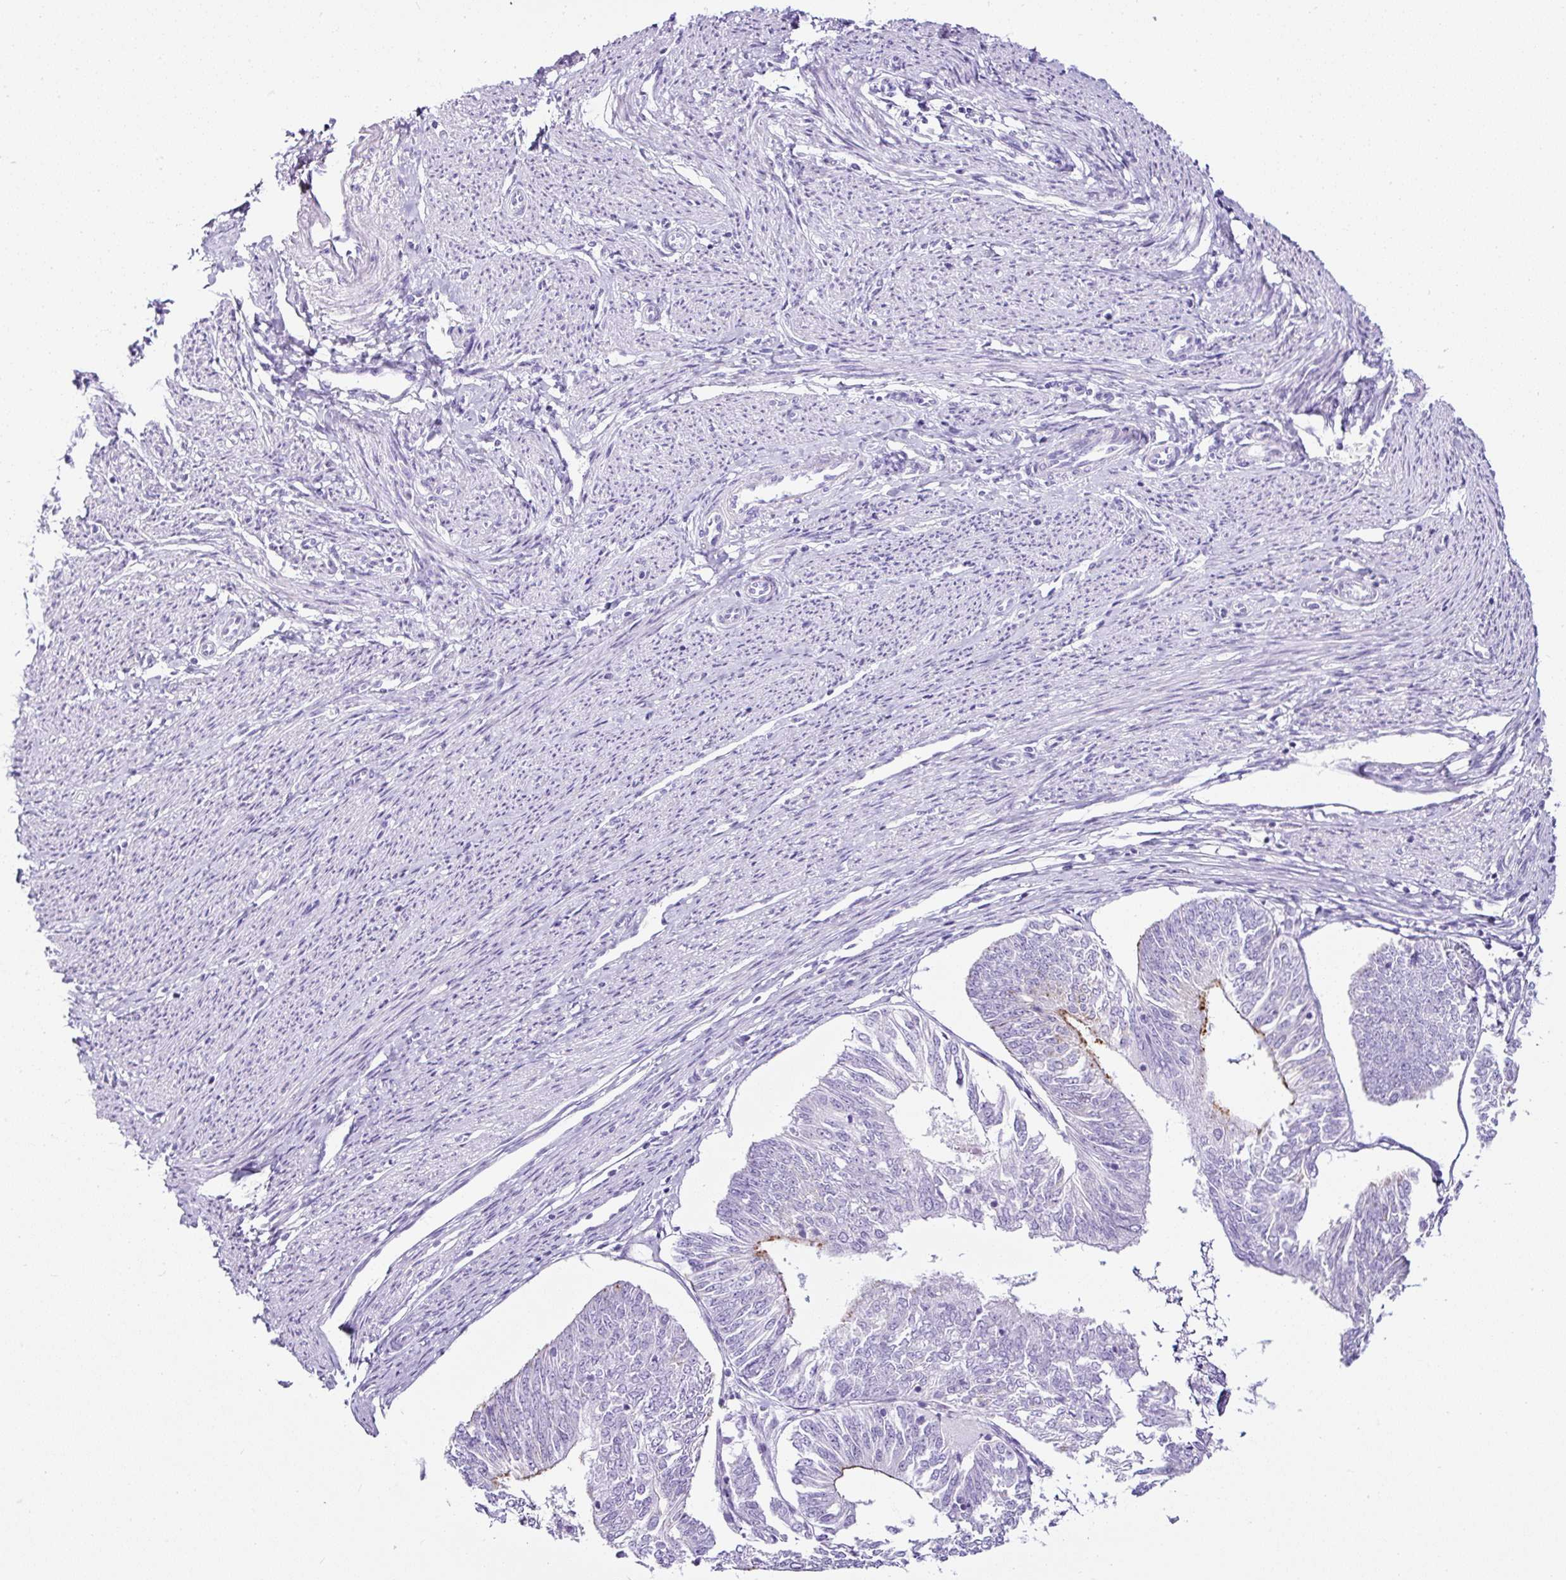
{"staining": {"intensity": "negative", "quantity": "none", "location": "none"}, "tissue": "endometrial cancer", "cell_type": "Tumor cells", "image_type": "cancer", "snomed": [{"axis": "morphology", "description": "Adenocarcinoma, NOS"}, {"axis": "topography", "description": "Endometrium"}], "caption": "This photomicrograph is of endometrial cancer (adenocarcinoma) stained with immunohistochemistry to label a protein in brown with the nuclei are counter-stained blue. There is no expression in tumor cells. (DAB immunohistochemistry with hematoxylin counter stain).", "gene": "TMEM200B", "patient": {"sex": "female", "age": 58}}